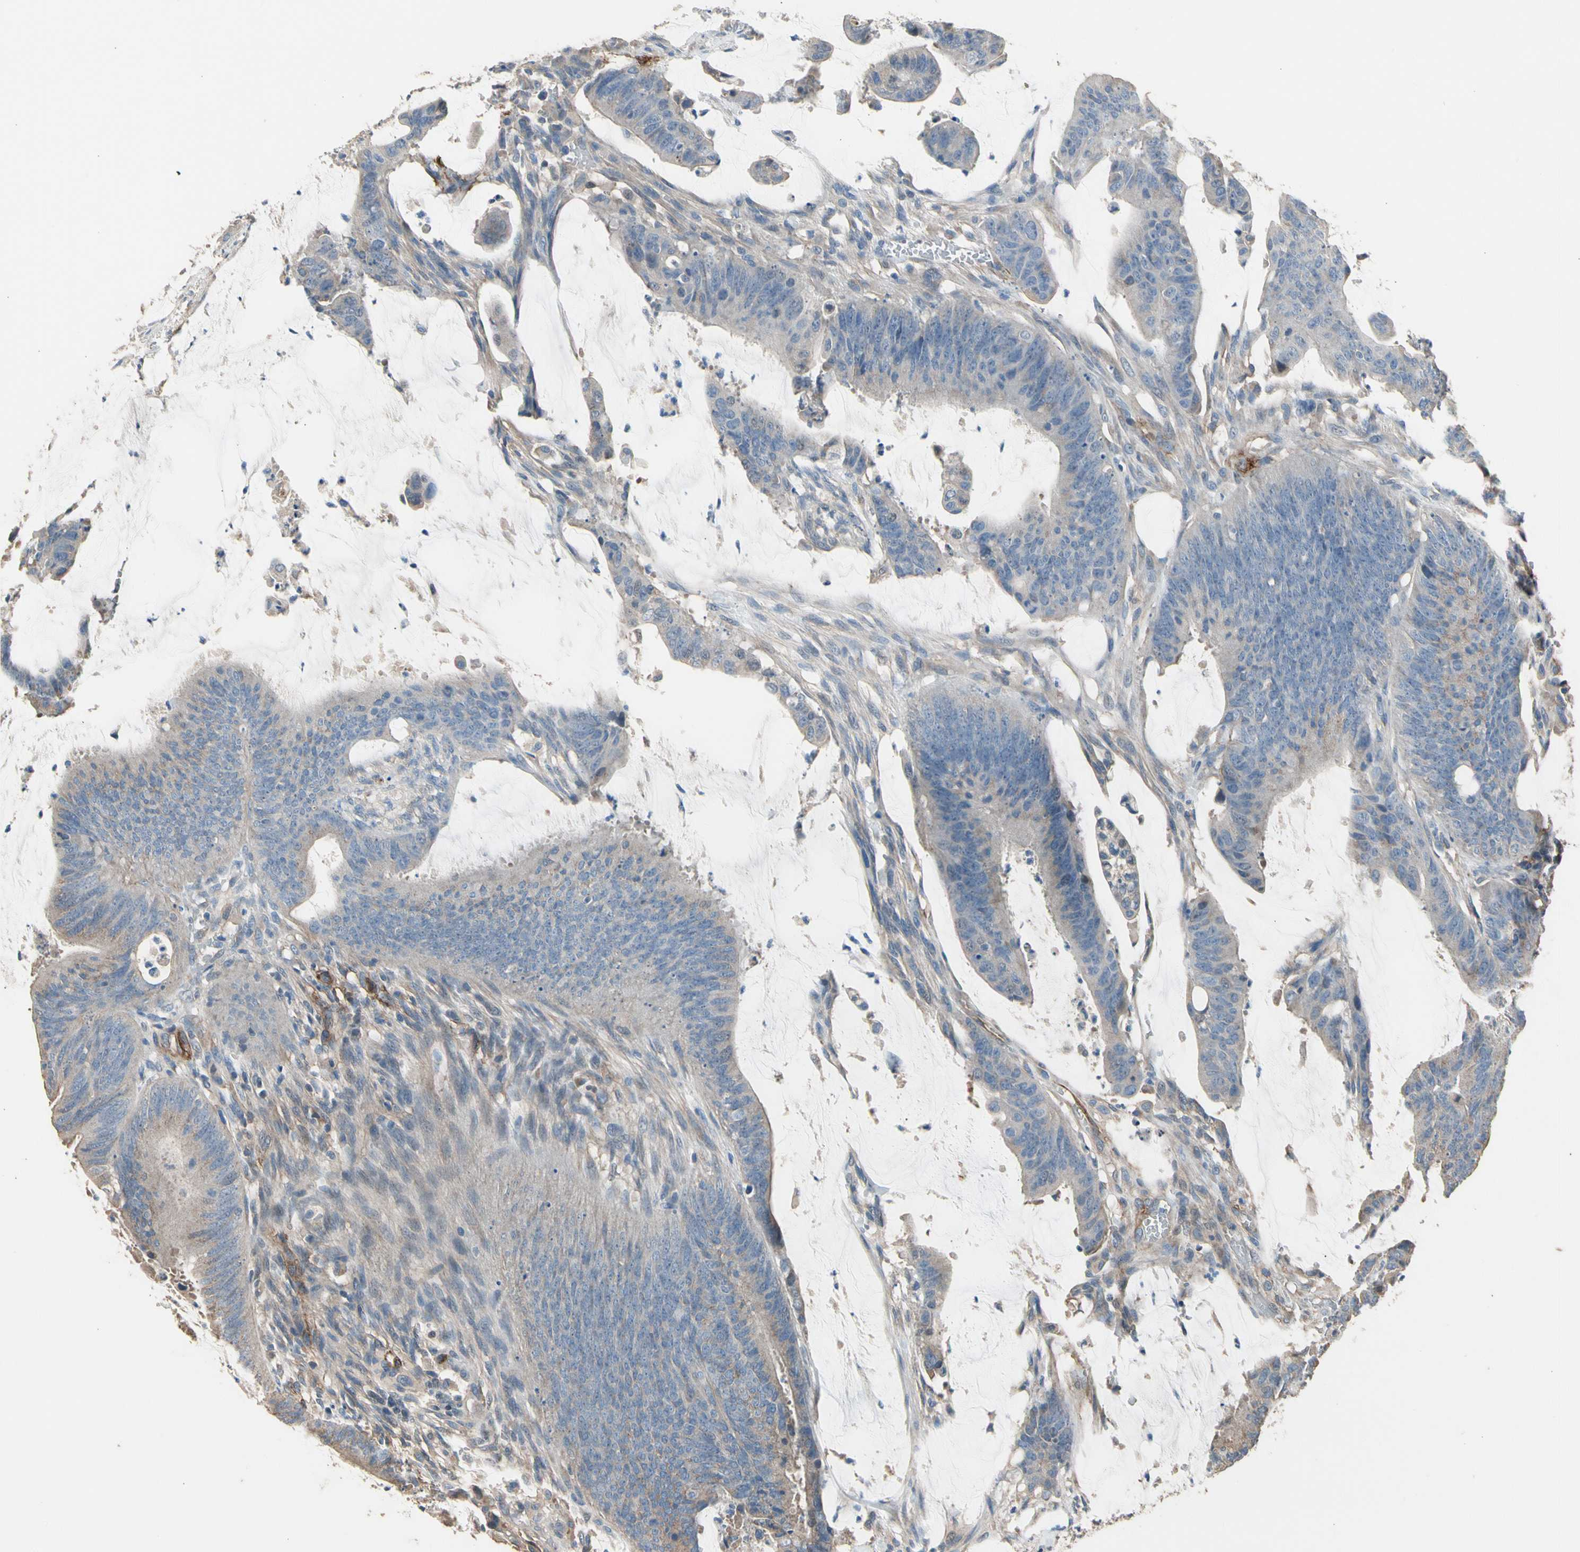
{"staining": {"intensity": "weak", "quantity": ">75%", "location": "cytoplasmic/membranous"}, "tissue": "colorectal cancer", "cell_type": "Tumor cells", "image_type": "cancer", "snomed": [{"axis": "morphology", "description": "Adenocarcinoma, NOS"}, {"axis": "topography", "description": "Rectum"}], "caption": "Immunohistochemical staining of colorectal cancer (adenocarcinoma) demonstrates low levels of weak cytoplasmic/membranous protein expression in approximately >75% of tumor cells.", "gene": "SUSD2", "patient": {"sex": "female", "age": 66}}